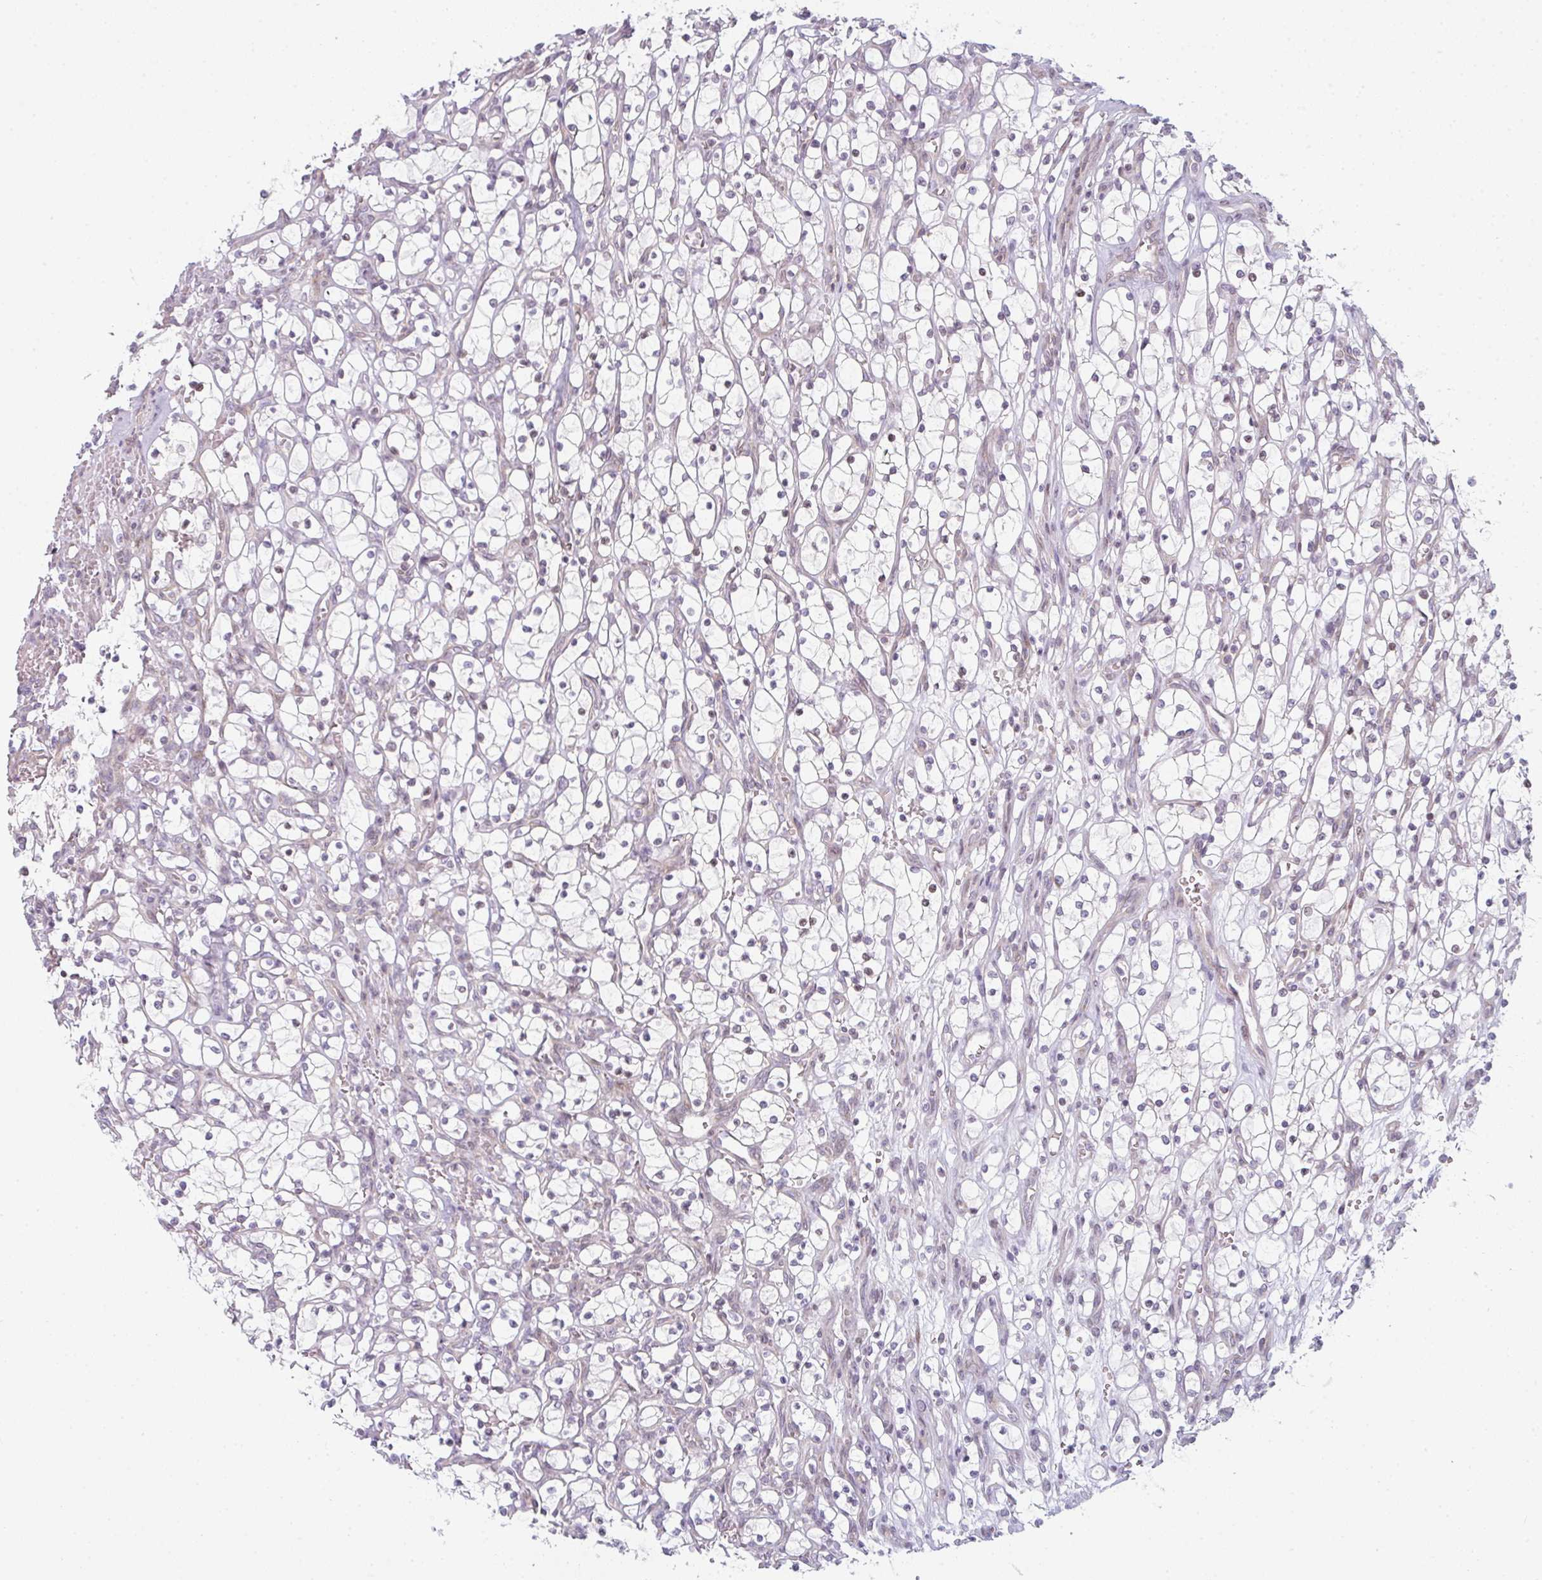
{"staining": {"intensity": "negative", "quantity": "none", "location": "none"}, "tissue": "renal cancer", "cell_type": "Tumor cells", "image_type": "cancer", "snomed": [{"axis": "morphology", "description": "Adenocarcinoma, NOS"}, {"axis": "topography", "description": "Kidney"}], "caption": "High magnification brightfield microscopy of renal cancer (adenocarcinoma) stained with DAB (brown) and counterstained with hematoxylin (blue): tumor cells show no significant positivity.", "gene": "TMEM237", "patient": {"sex": "female", "age": 69}}